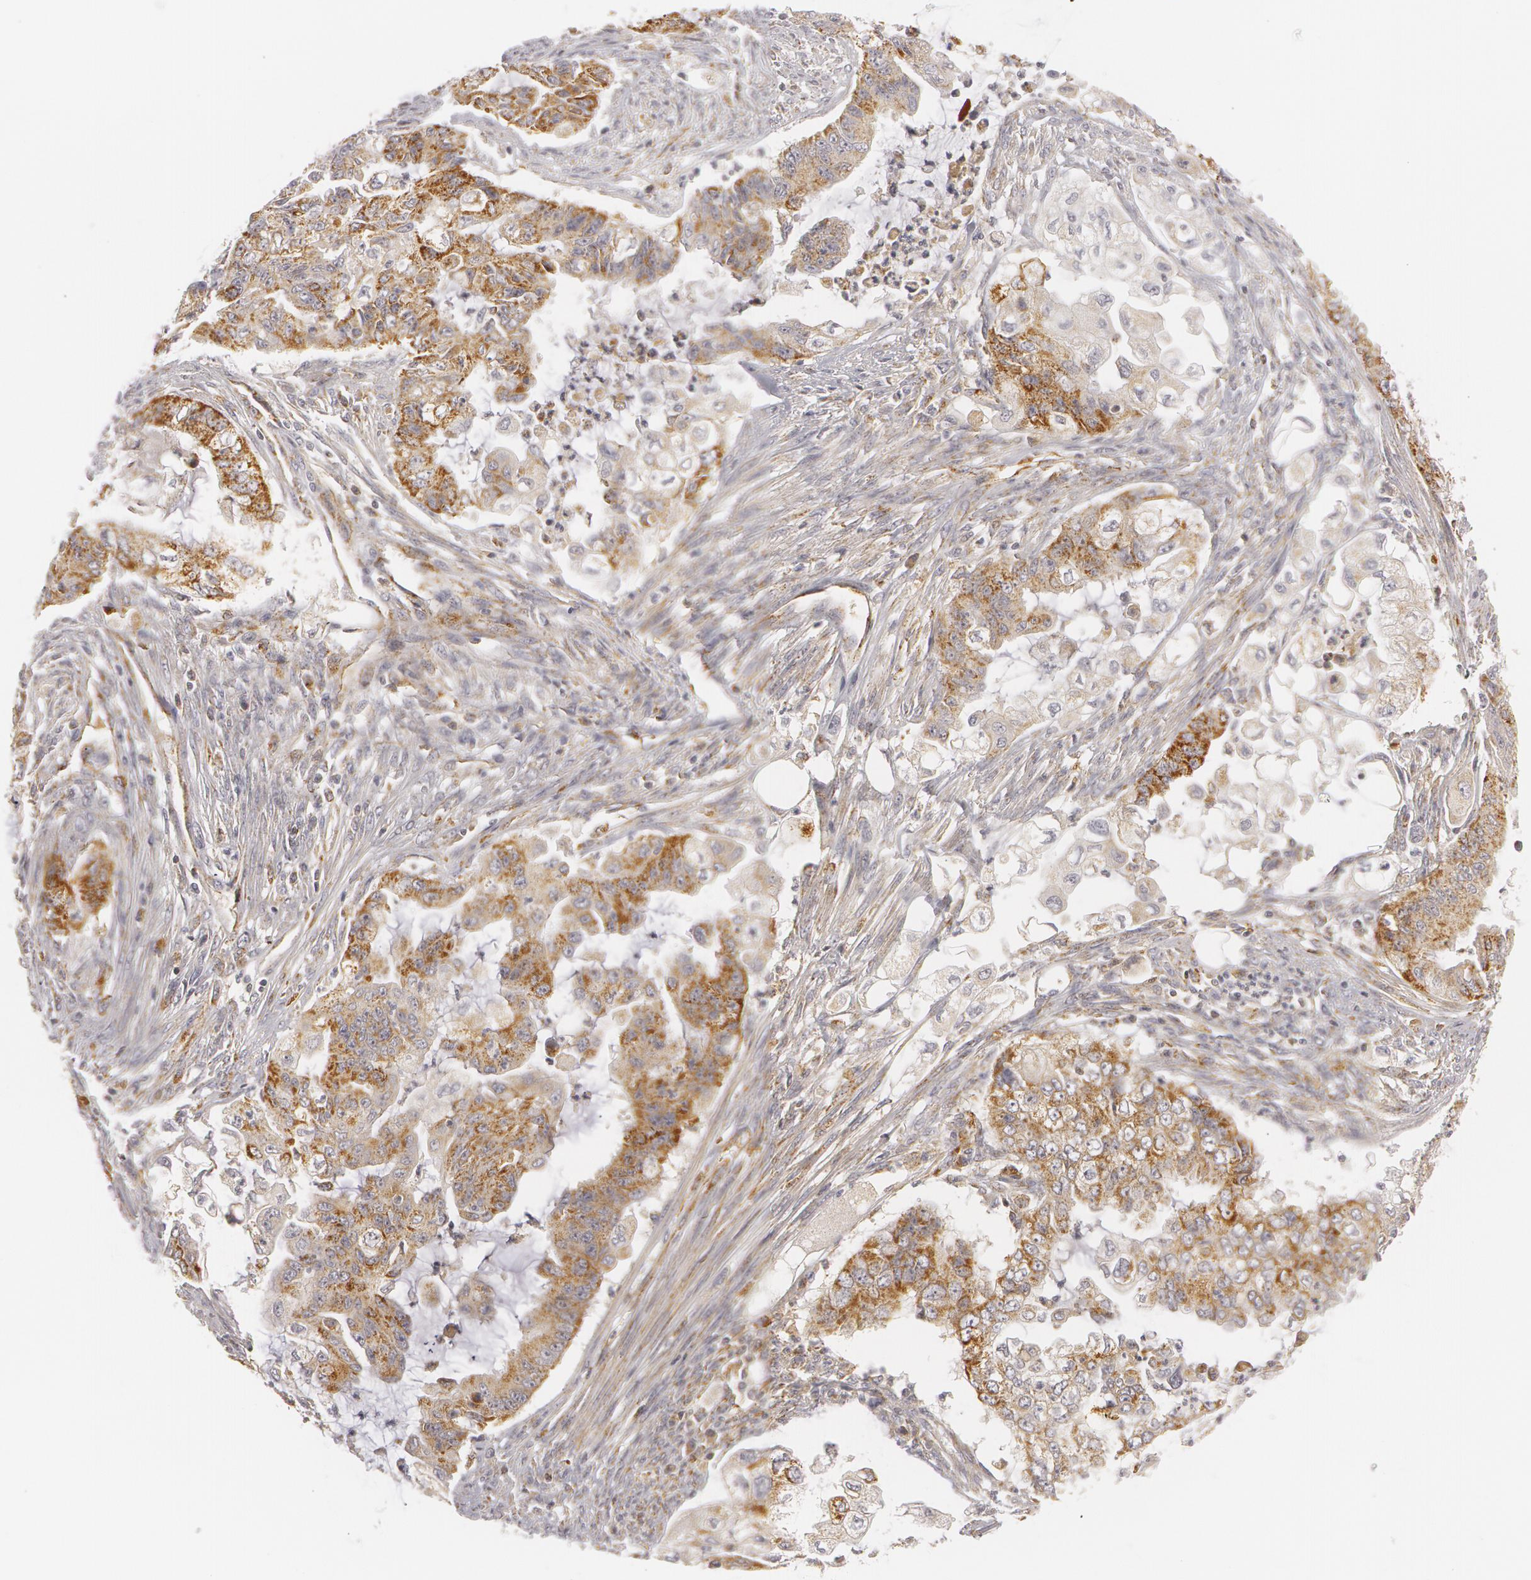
{"staining": {"intensity": "strong", "quantity": ">75%", "location": "cytoplasmic/membranous"}, "tissue": "endometrial cancer", "cell_type": "Tumor cells", "image_type": "cancer", "snomed": [{"axis": "morphology", "description": "Adenocarcinoma, NOS"}, {"axis": "topography", "description": "Endometrium"}], "caption": "Human adenocarcinoma (endometrial) stained with a brown dye shows strong cytoplasmic/membranous positive expression in approximately >75% of tumor cells.", "gene": "C7", "patient": {"sex": "female", "age": 75}}